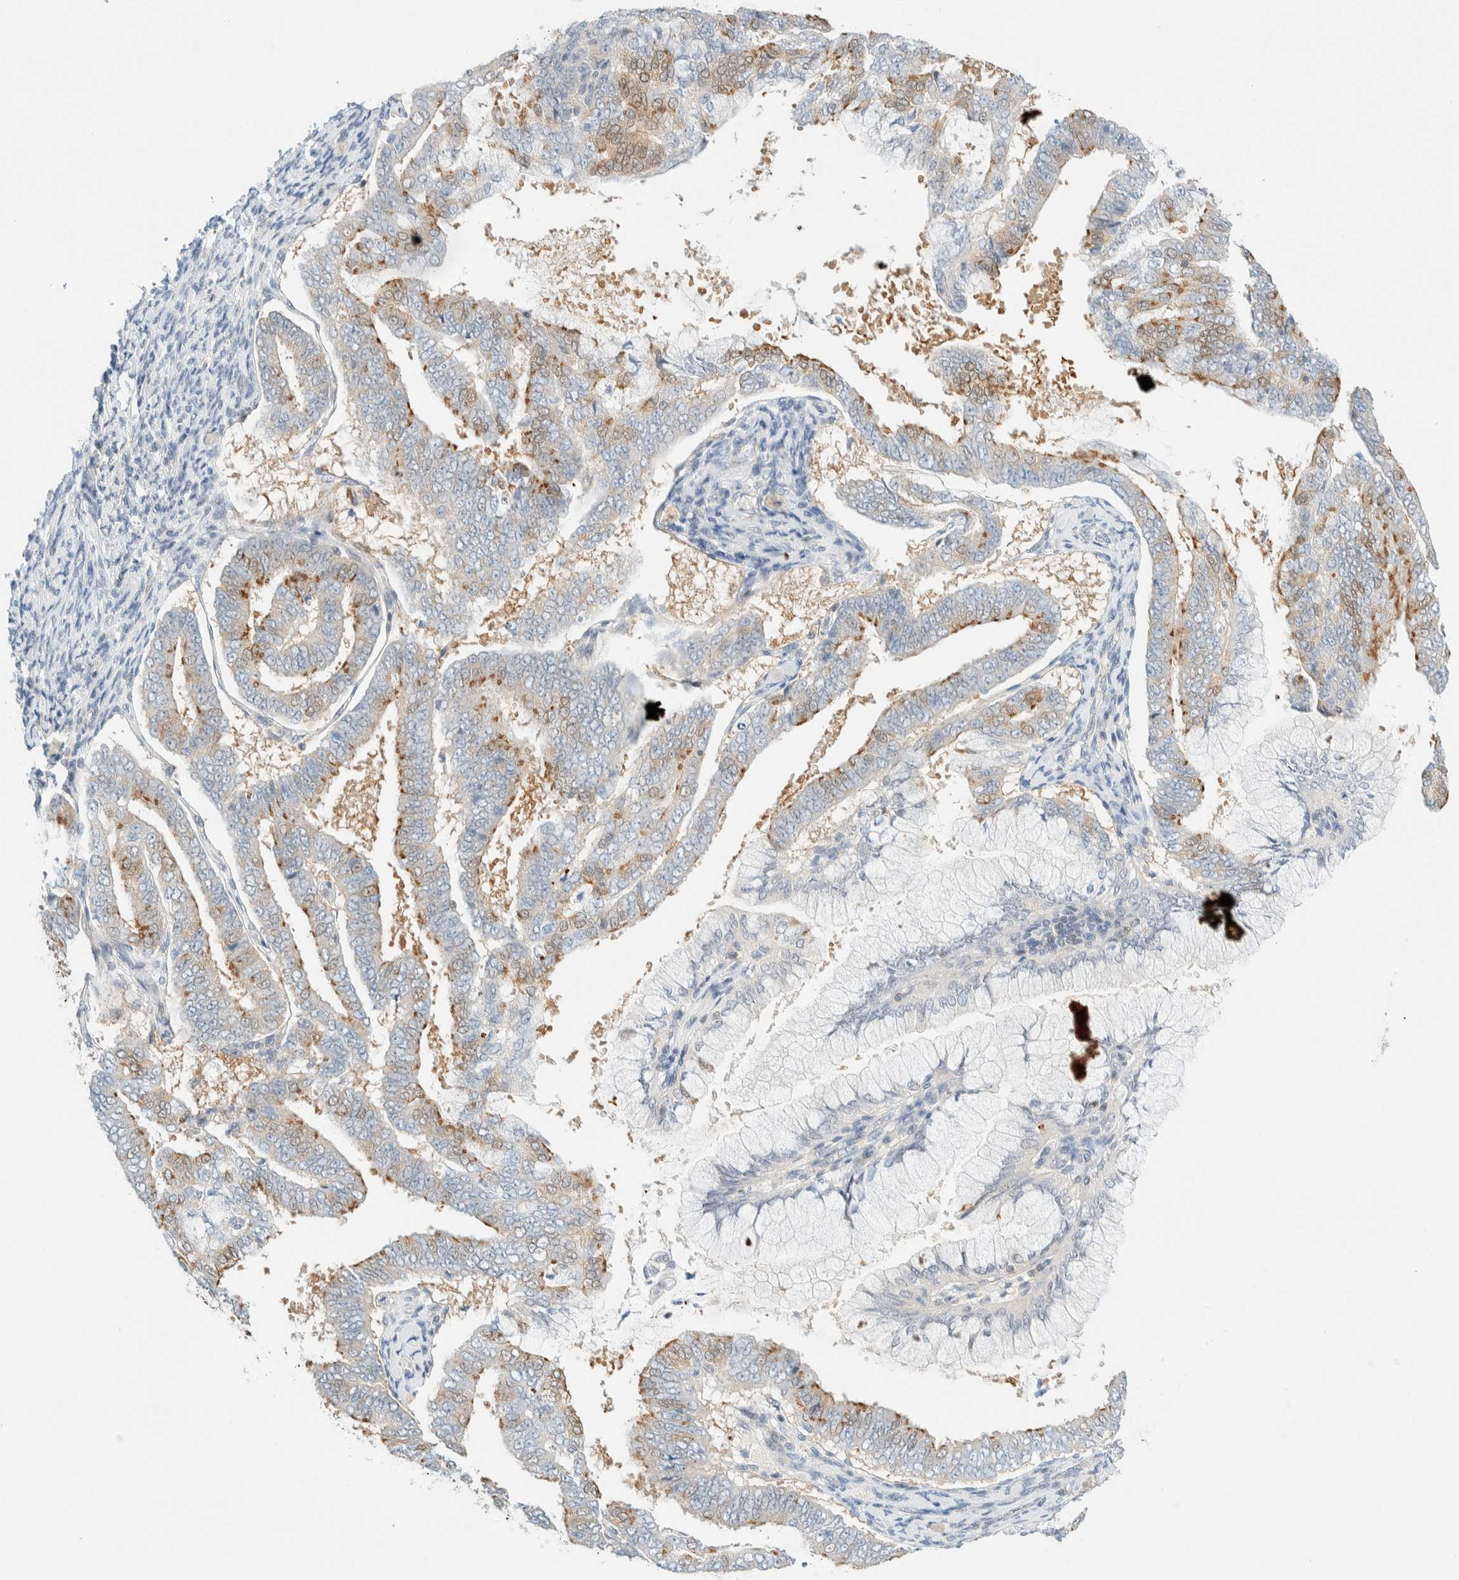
{"staining": {"intensity": "moderate", "quantity": "<25%", "location": "cytoplasmic/membranous"}, "tissue": "endometrial cancer", "cell_type": "Tumor cells", "image_type": "cancer", "snomed": [{"axis": "morphology", "description": "Adenocarcinoma, NOS"}, {"axis": "topography", "description": "Endometrium"}], "caption": "Tumor cells exhibit low levels of moderate cytoplasmic/membranous staining in approximately <25% of cells in human endometrial adenocarcinoma.", "gene": "PCYT2", "patient": {"sex": "female", "age": 63}}